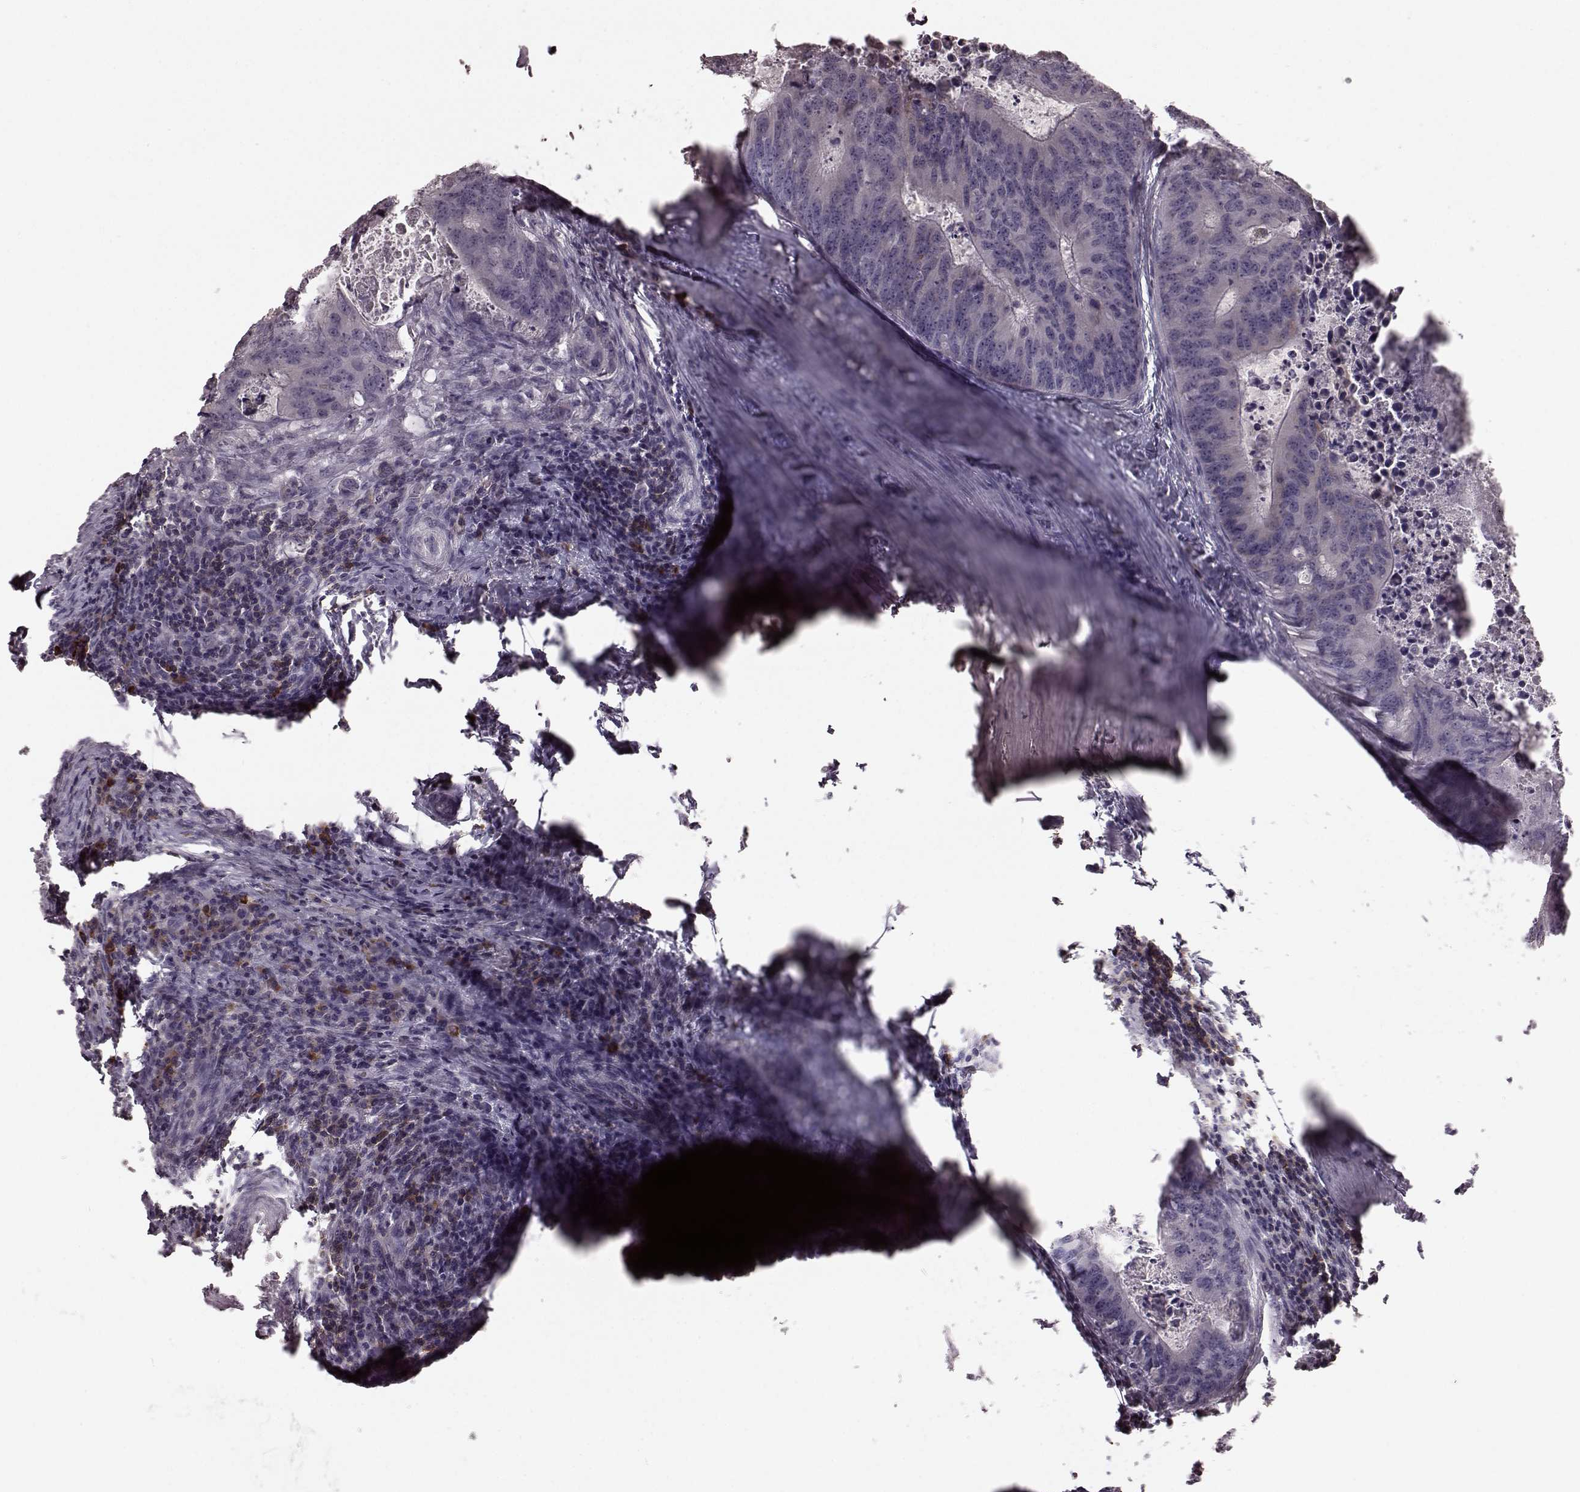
{"staining": {"intensity": "negative", "quantity": "none", "location": "none"}, "tissue": "colorectal cancer", "cell_type": "Tumor cells", "image_type": "cancer", "snomed": [{"axis": "morphology", "description": "Adenocarcinoma, NOS"}, {"axis": "topography", "description": "Colon"}], "caption": "Immunohistochemistry (IHC) of adenocarcinoma (colorectal) shows no expression in tumor cells.", "gene": "CD28", "patient": {"sex": "male", "age": 67}}